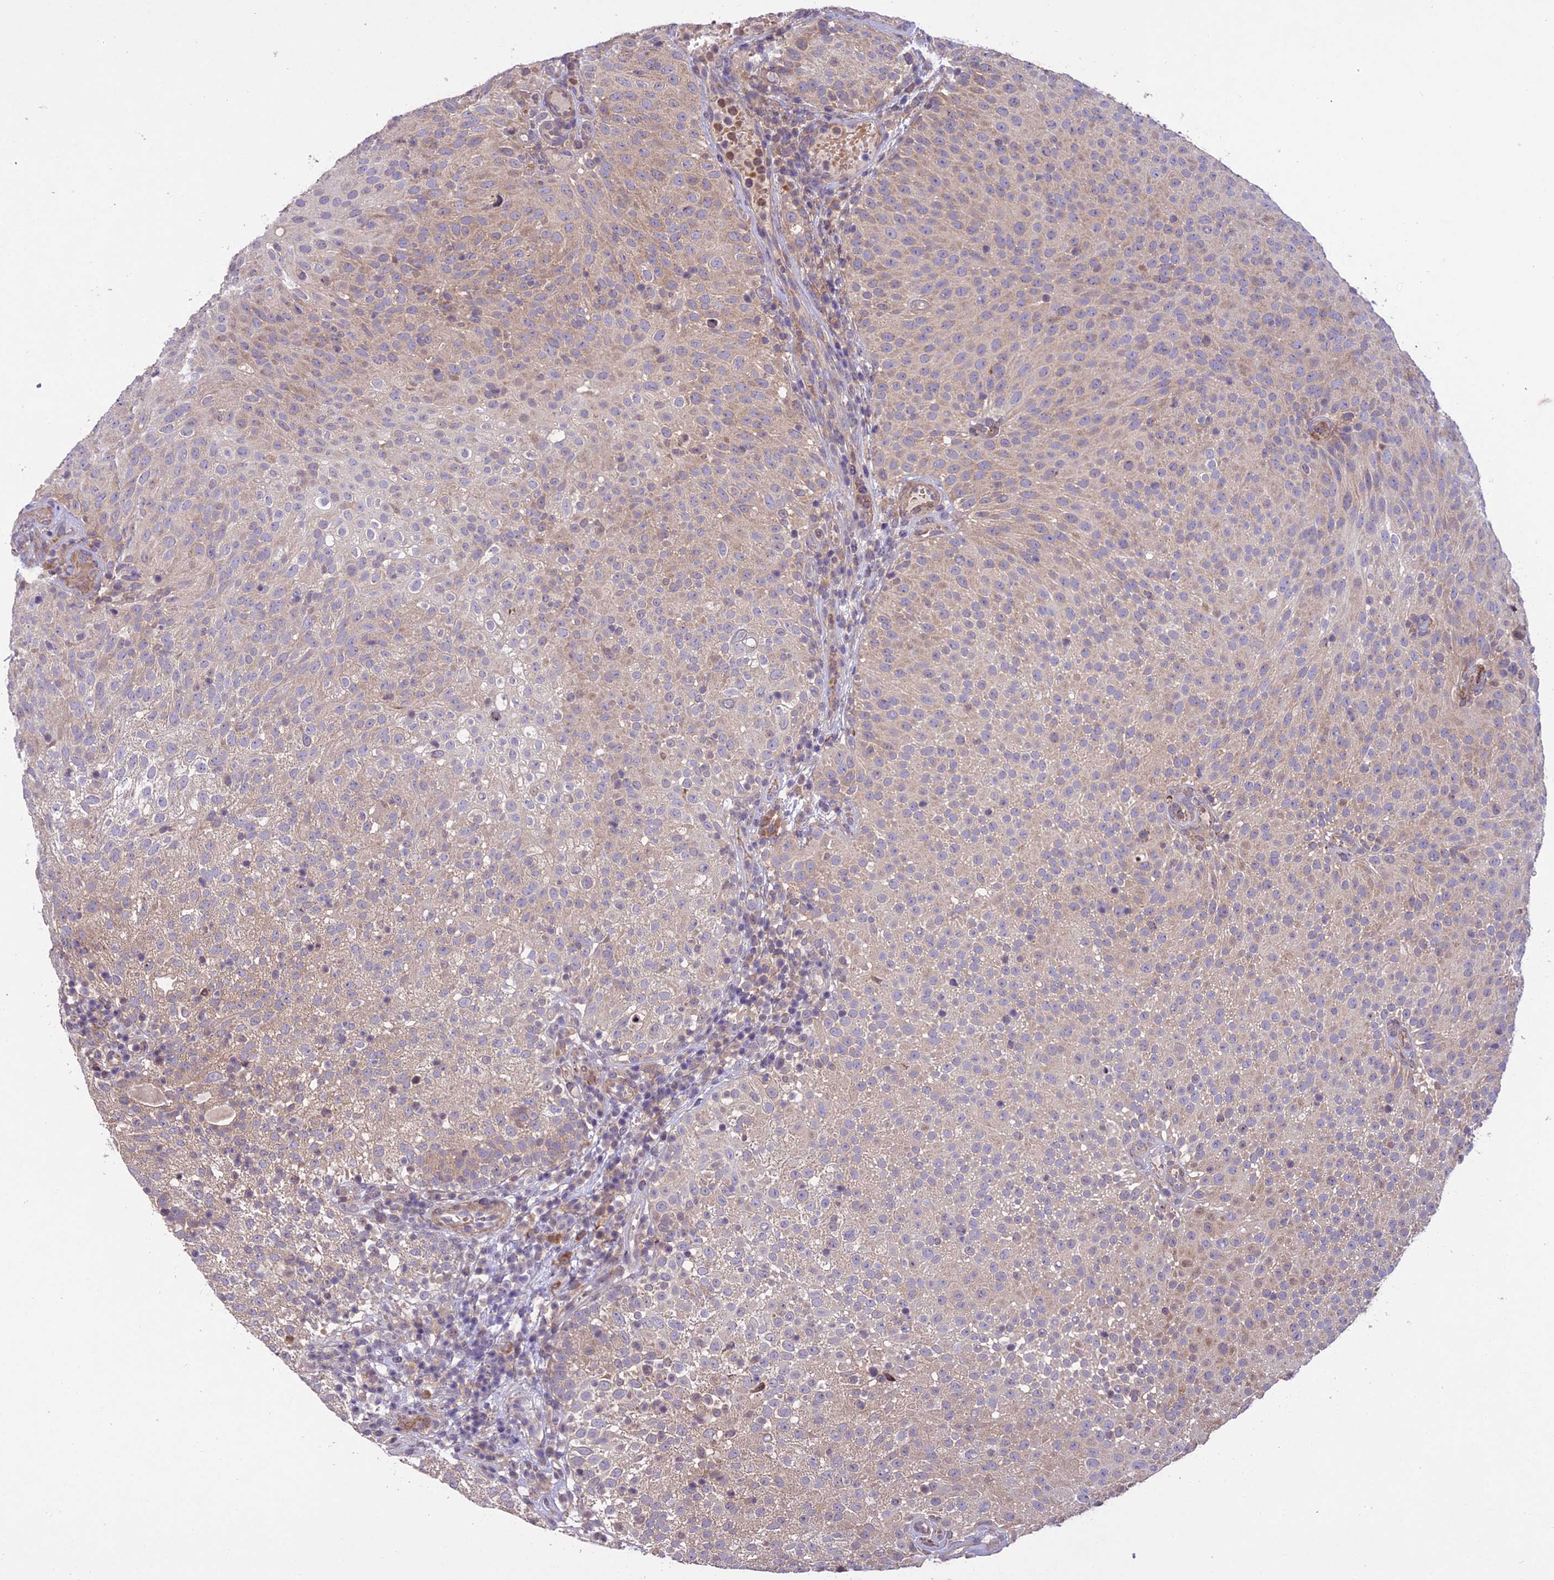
{"staining": {"intensity": "weak", "quantity": "25%-75%", "location": "cytoplasmic/membranous"}, "tissue": "urothelial cancer", "cell_type": "Tumor cells", "image_type": "cancer", "snomed": [{"axis": "morphology", "description": "Urothelial carcinoma, Low grade"}, {"axis": "topography", "description": "Urinary bladder"}], "caption": "The immunohistochemical stain shows weak cytoplasmic/membranous positivity in tumor cells of urothelial cancer tissue.", "gene": "CENPL", "patient": {"sex": "male", "age": 78}}